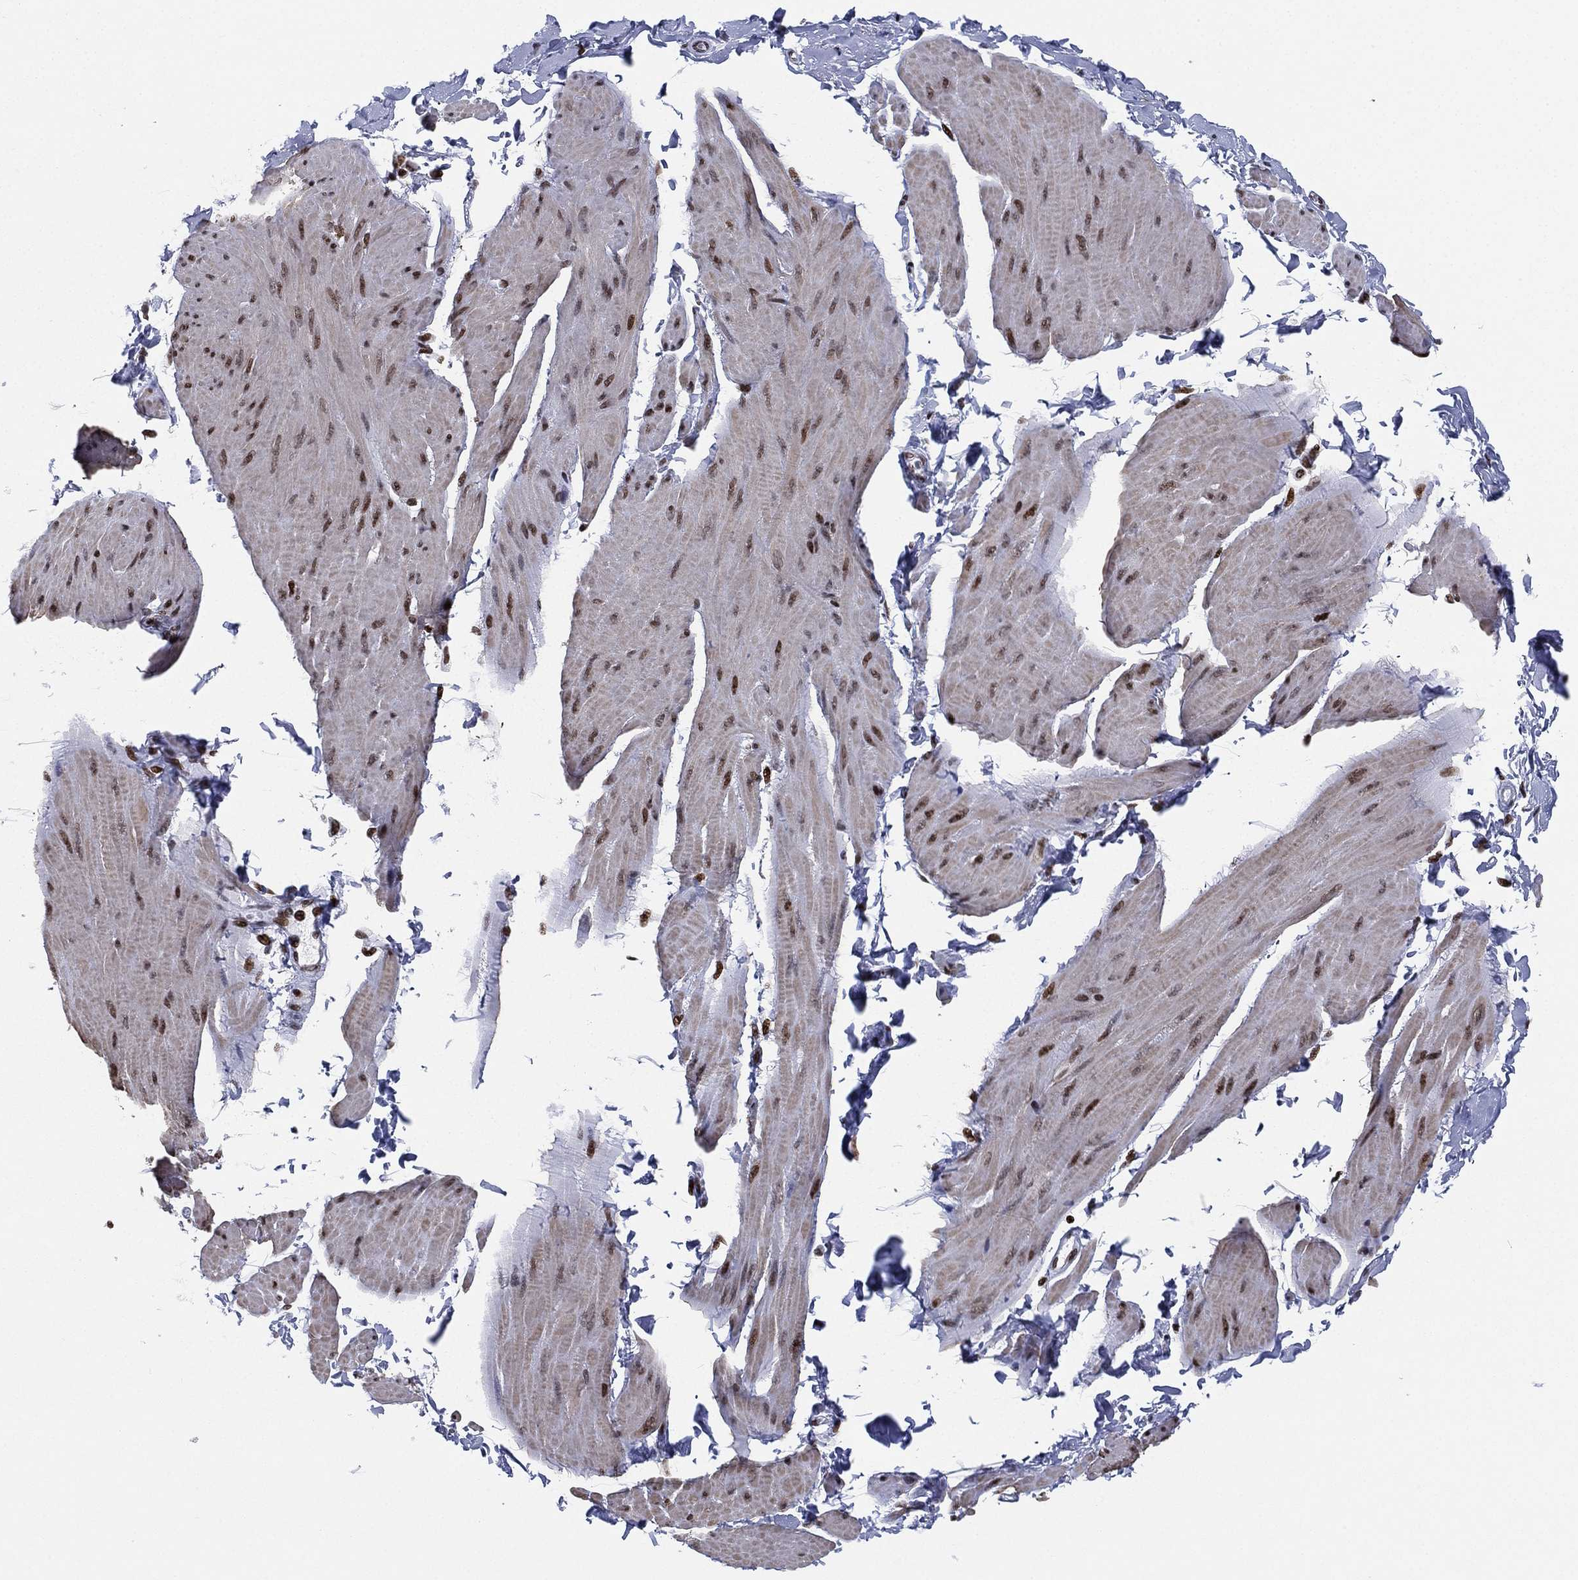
{"staining": {"intensity": "moderate", "quantity": "25%-75%", "location": "nuclear"}, "tissue": "smooth muscle", "cell_type": "Smooth muscle cells", "image_type": "normal", "snomed": [{"axis": "morphology", "description": "Normal tissue, NOS"}, {"axis": "topography", "description": "Adipose tissue"}, {"axis": "topography", "description": "Smooth muscle"}, {"axis": "topography", "description": "Peripheral nerve tissue"}], "caption": "Immunohistochemistry (IHC) (DAB (3,3'-diaminobenzidine)) staining of unremarkable smooth muscle displays moderate nuclear protein staining in about 25%-75% of smooth muscle cells.", "gene": "MFSD14A", "patient": {"sex": "male", "age": 83}}